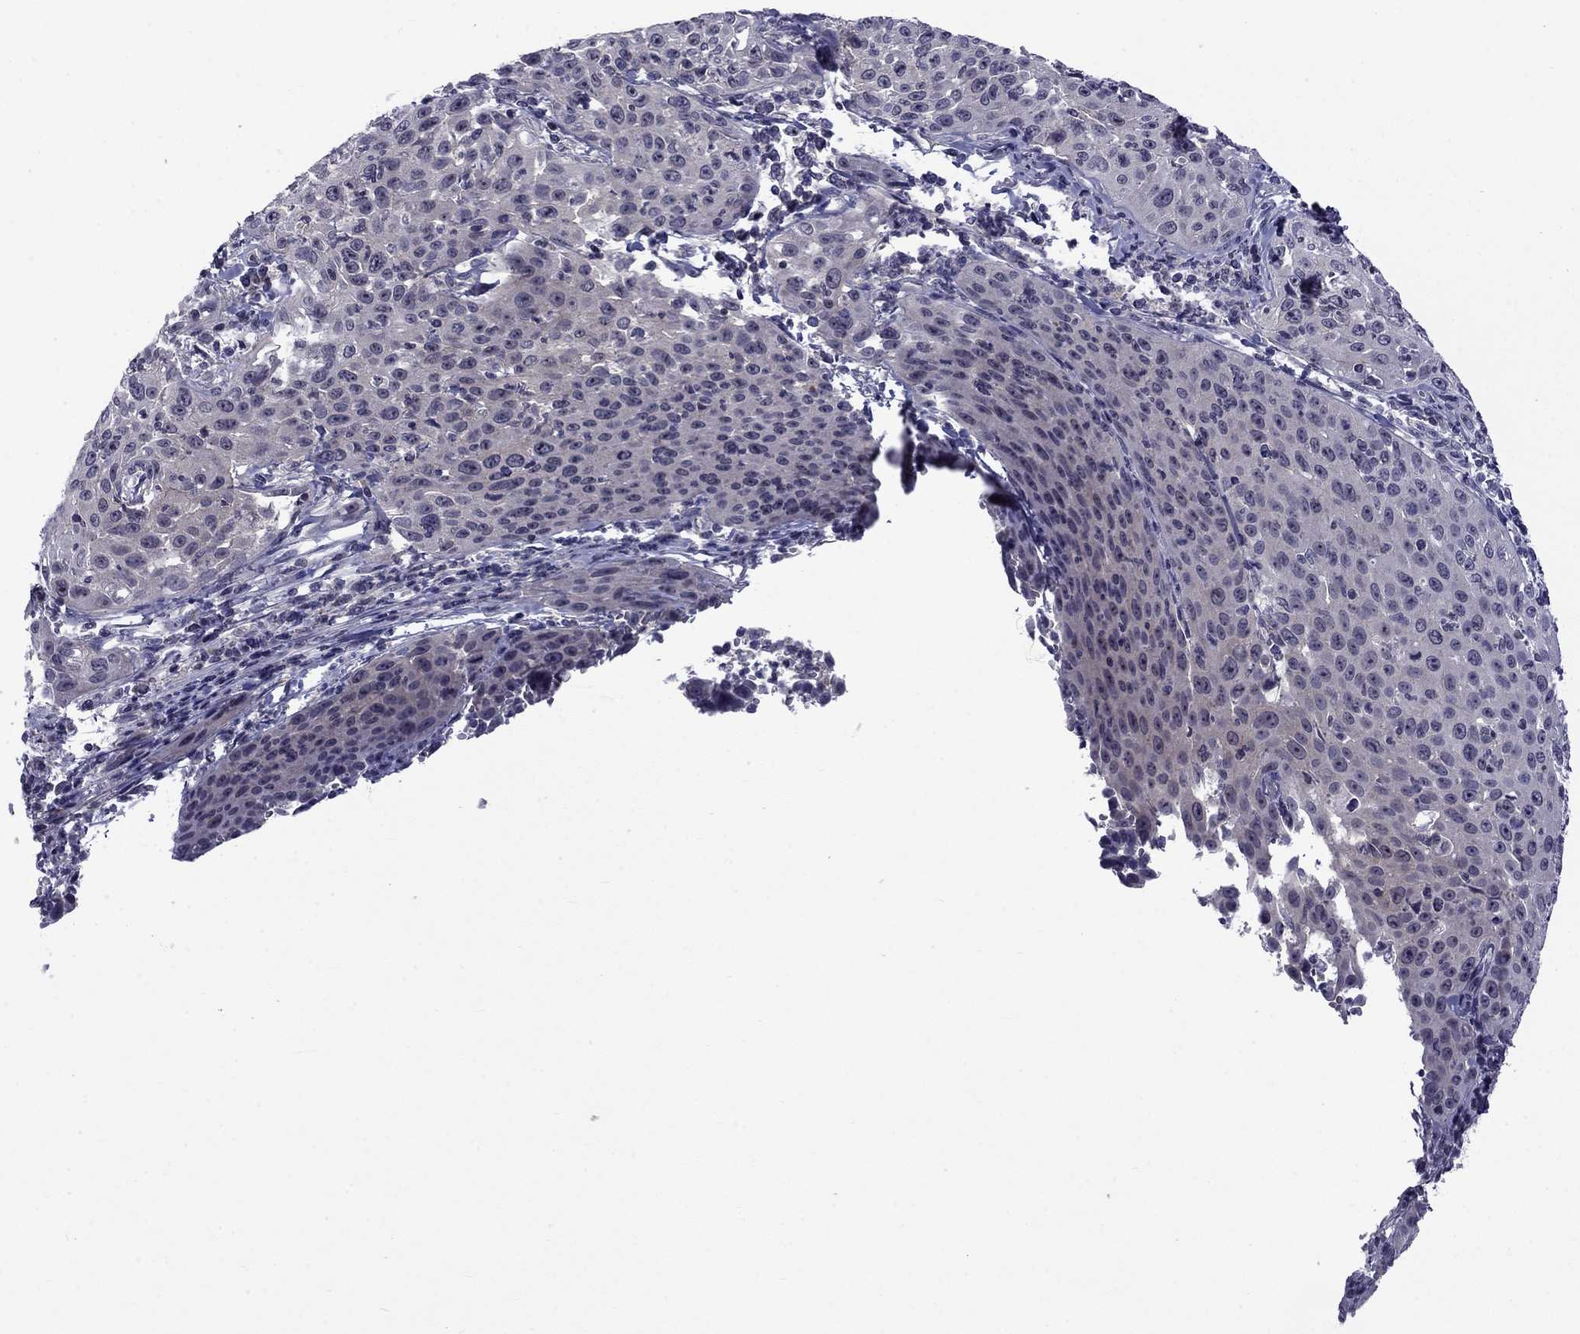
{"staining": {"intensity": "negative", "quantity": "none", "location": "none"}, "tissue": "cervical cancer", "cell_type": "Tumor cells", "image_type": "cancer", "snomed": [{"axis": "morphology", "description": "Squamous cell carcinoma, NOS"}, {"axis": "topography", "description": "Cervix"}], "caption": "Tumor cells show no significant expression in squamous cell carcinoma (cervical).", "gene": "SNTA1", "patient": {"sex": "female", "age": 26}}